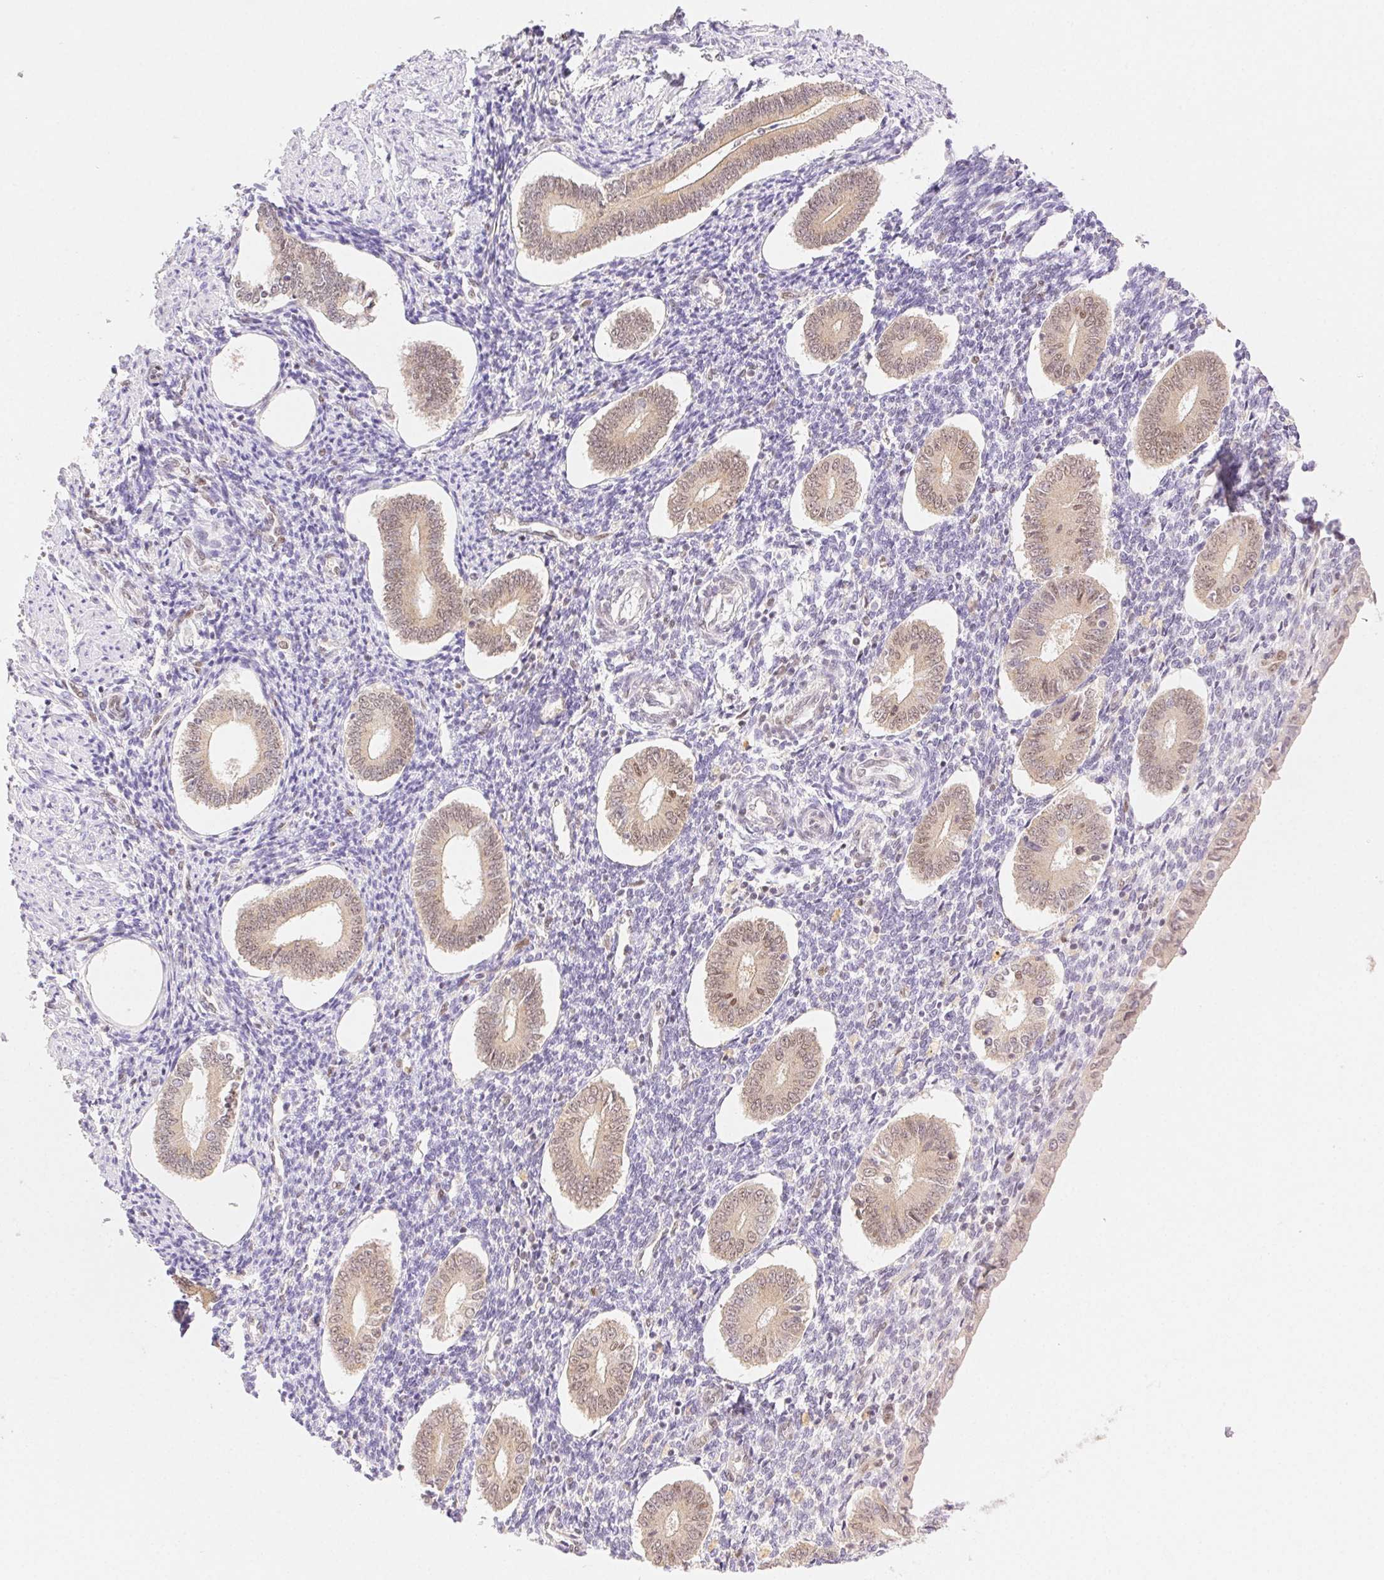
{"staining": {"intensity": "moderate", "quantity": "25%-75%", "location": "nuclear"}, "tissue": "endometrium", "cell_type": "Cells in endometrial stroma", "image_type": "normal", "snomed": [{"axis": "morphology", "description": "Normal tissue, NOS"}, {"axis": "topography", "description": "Endometrium"}], "caption": "Immunohistochemical staining of normal endometrium displays 25%-75% levels of moderate nuclear protein positivity in about 25%-75% of cells in endometrial stroma.", "gene": "H2AZ1", "patient": {"sex": "female", "age": 40}}